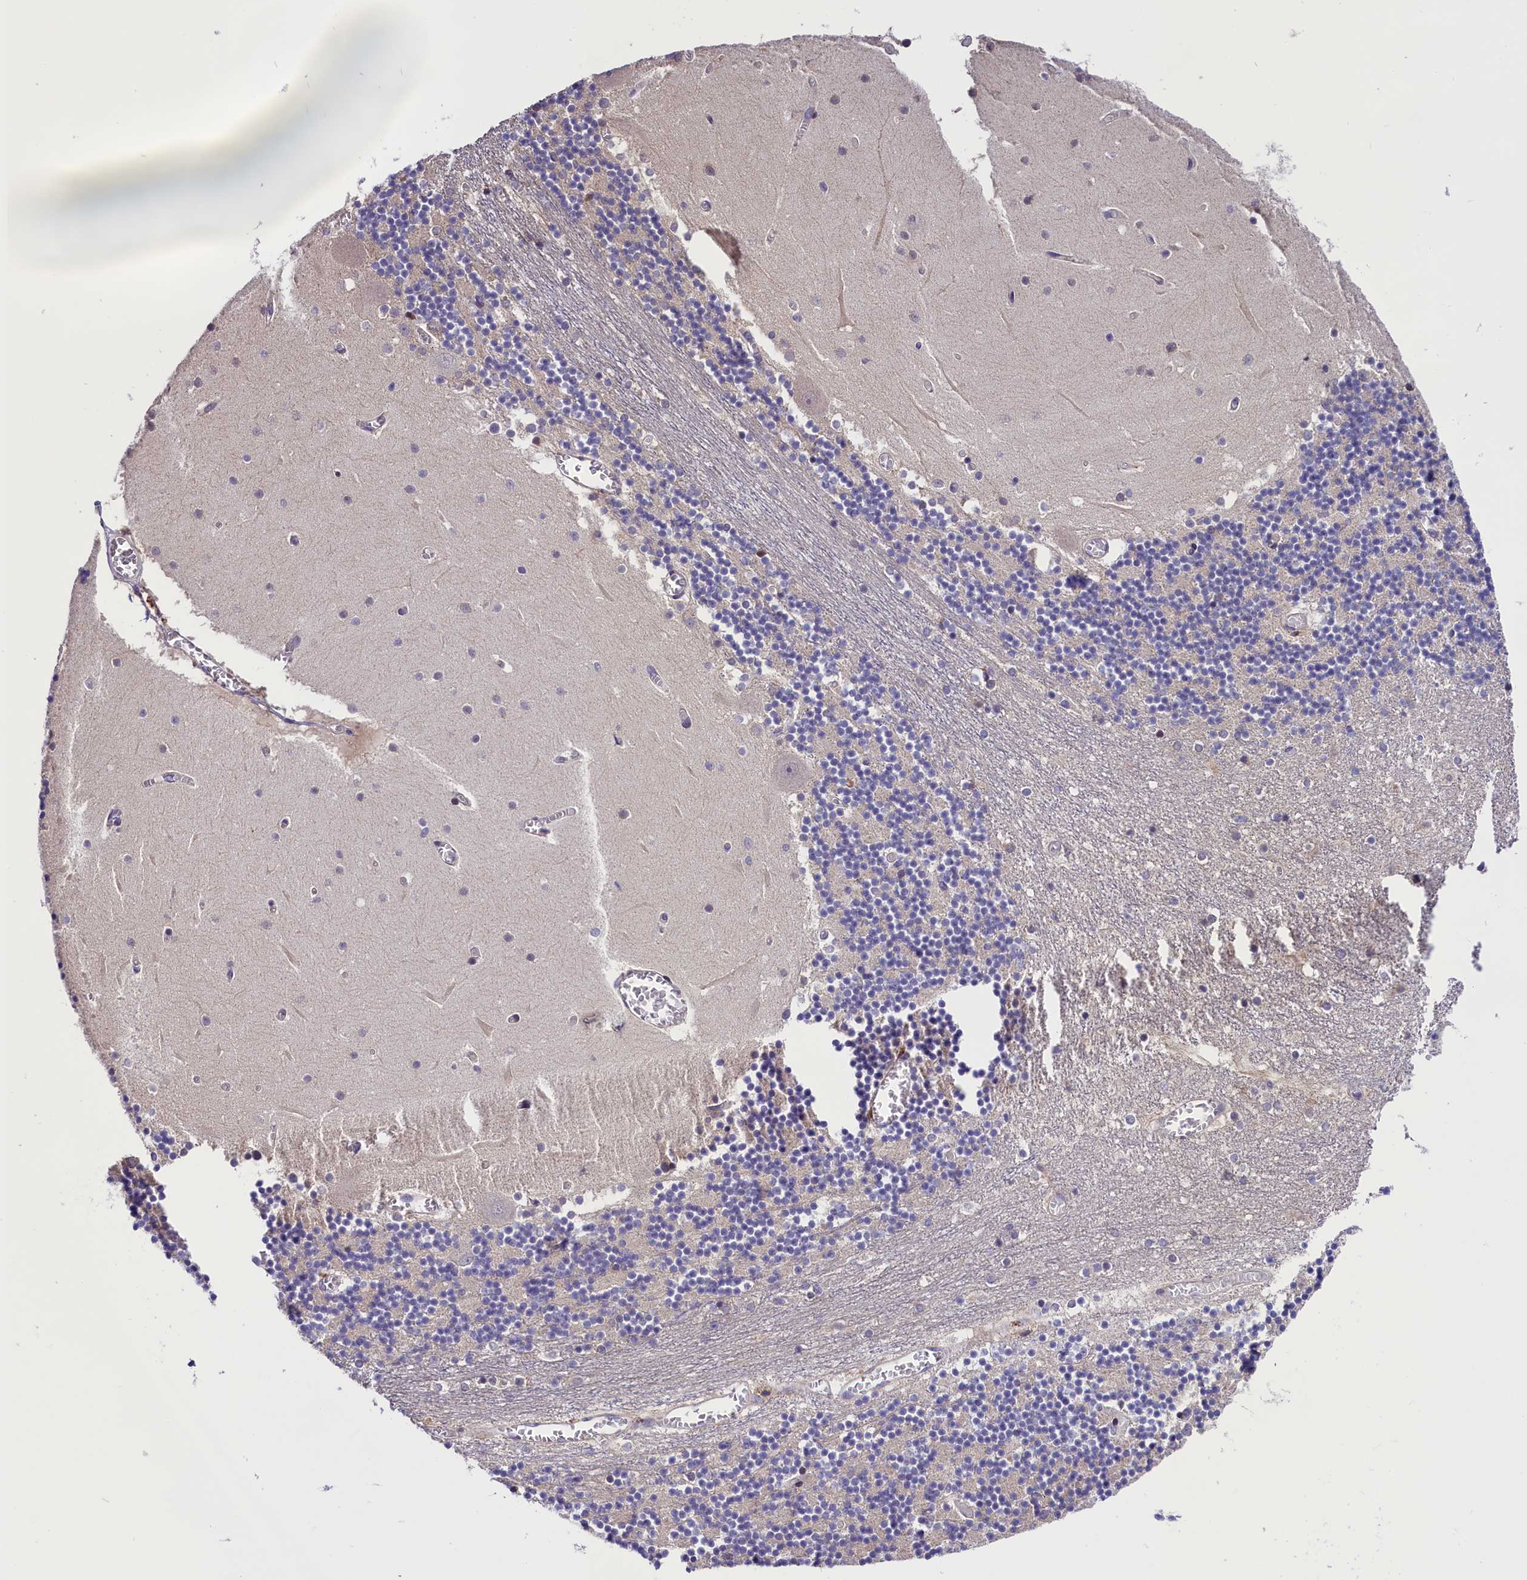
{"staining": {"intensity": "negative", "quantity": "none", "location": "none"}, "tissue": "cerebellum", "cell_type": "Cells in granular layer", "image_type": "normal", "snomed": [{"axis": "morphology", "description": "Normal tissue, NOS"}, {"axis": "topography", "description": "Cerebellum"}], "caption": "Benign cerebellum was stained to show a protein in brown. There is no significant positivity in cells in granular layer. (DAB (3,3'-diaminobenzidine) IHC, high magnification).", "gene": "ABCC10", "patient": {"sex": "female", "age": 28}}